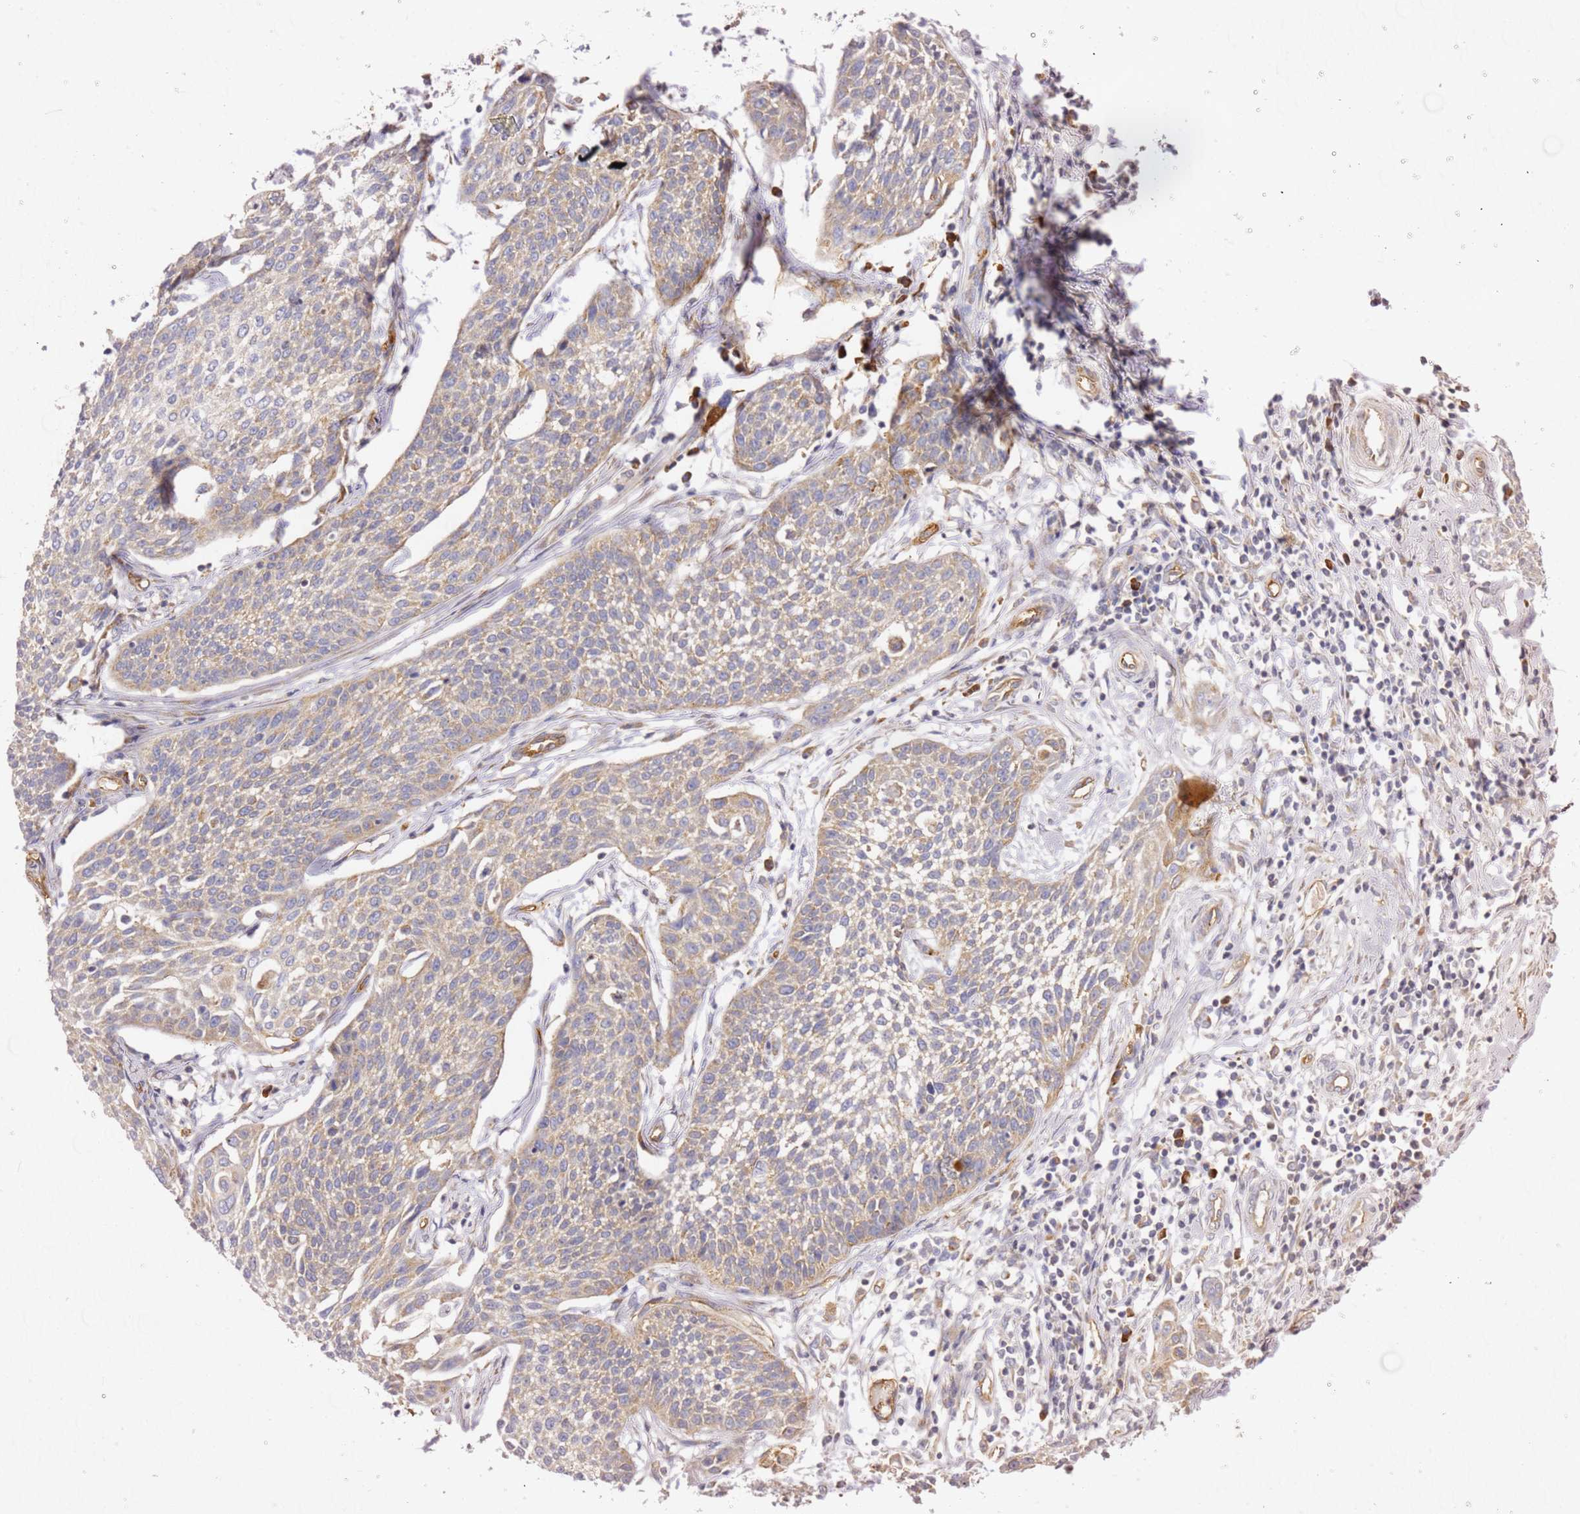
{"staining": {"intensity": "weak", "quantity": ">75%", "location": "cytoplasmic/membranous"}, "tissue": "cervical cancer", "cell_type": "Tumor cells", "image_type": "cancer", "snomed": [{"axis": "morphology", "description": "Squamous cell carcinoma, NOS"}, {"axis": "topography", "description": "Cervix"}], "caption": "Cervical cancer was stained to show a protein in brown. There is low levels of weak cytoplasmic/membranous expression in about >75% of tumor cells.", "gene": "KIF7", "patient": {"sex": "female", "age": 34}}